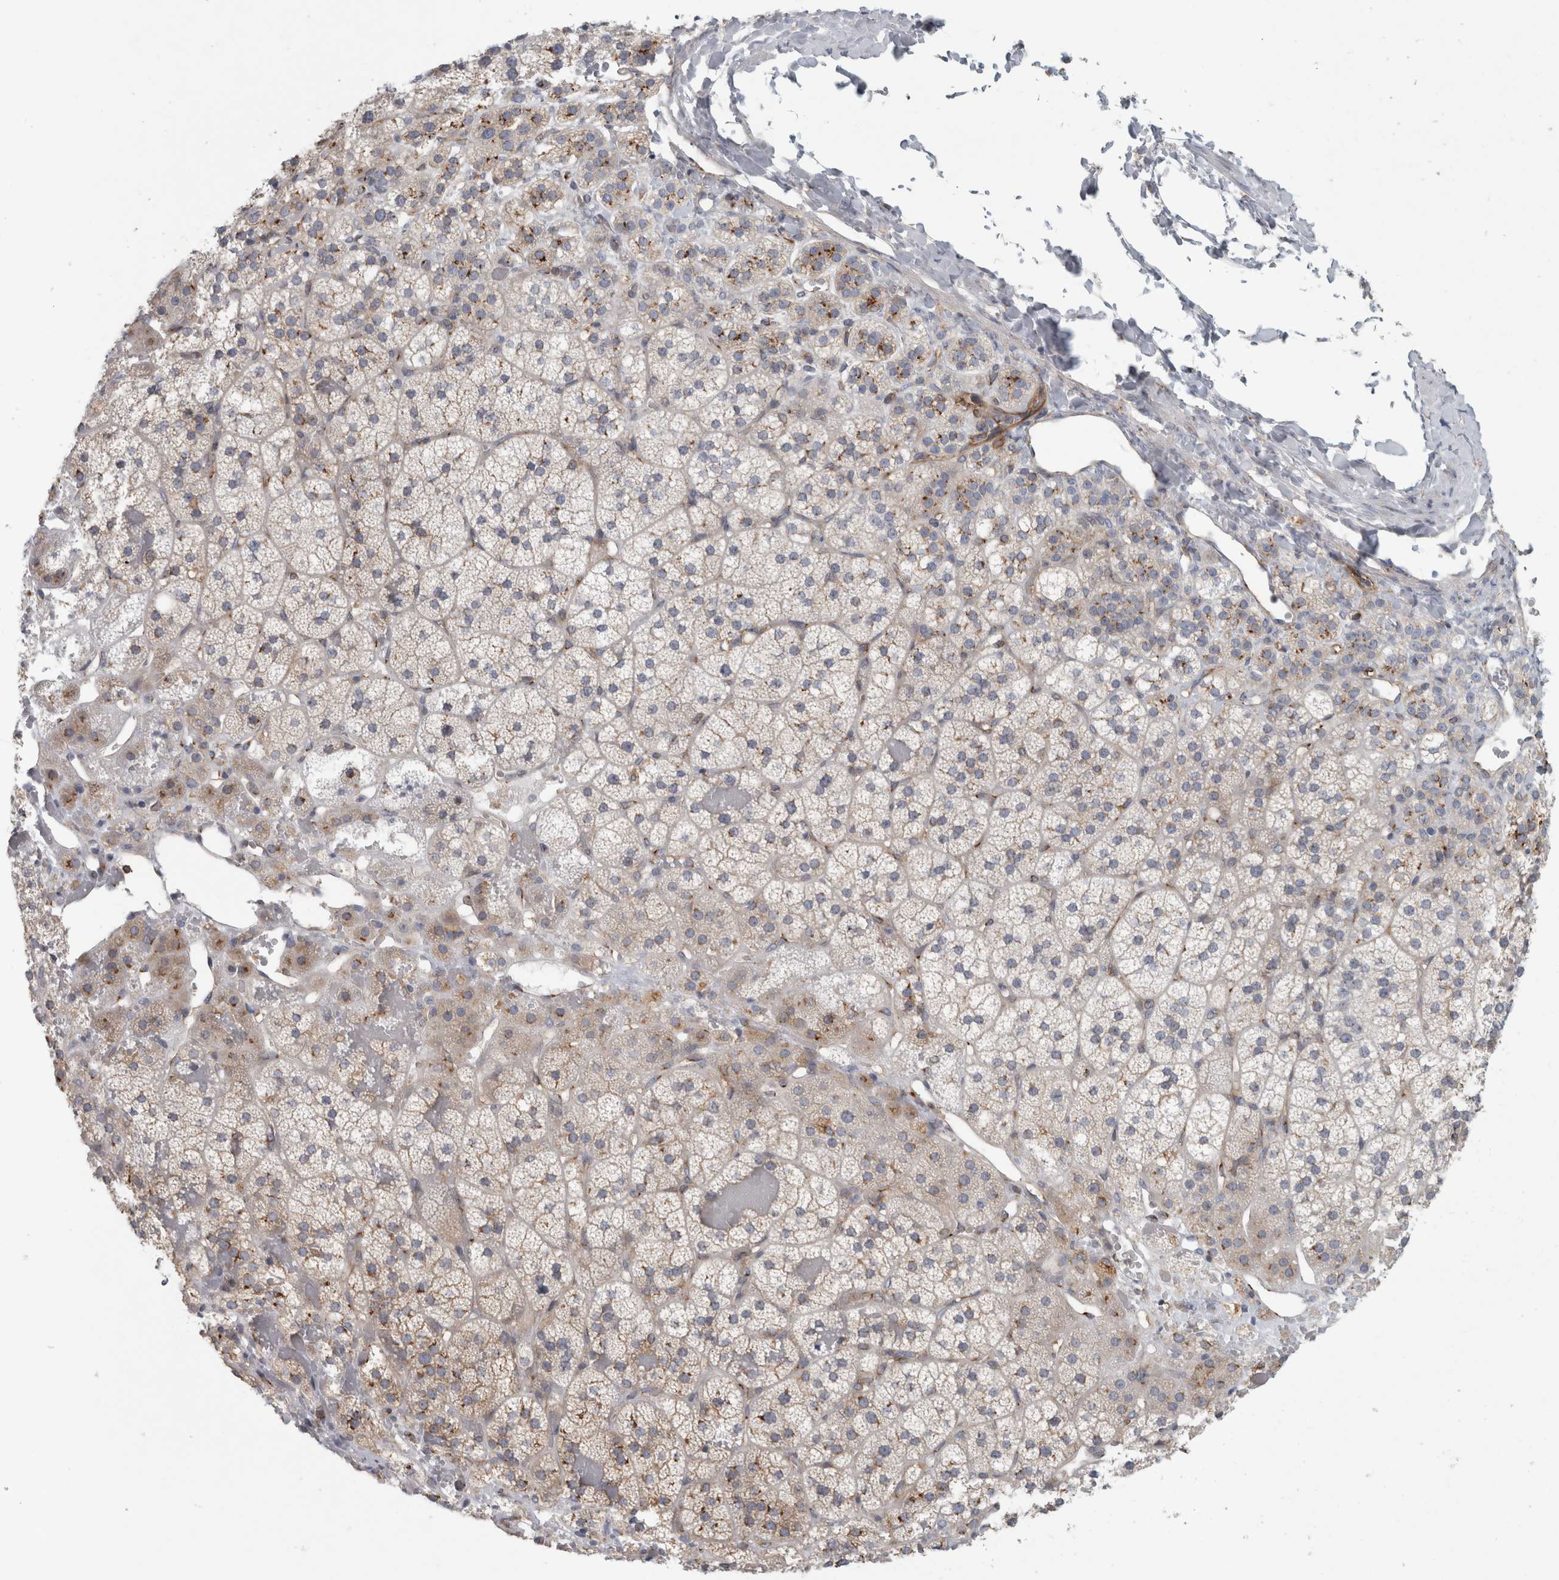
{"staining": {"intensity": "moderate", "quantity": "<25%", "location": "cytoplasmic/membranous"}, "tissue": "adrenal gland", "cell_type": "Glandular cells", "image_type": "normal", "snomed": [{"axis": "morphology", "description": "Normal tissue, NOS"}, {"axis": "topography", "description": "Adrenal gland"}], "caption": "Immunohistochemical staining of normal adrenal gland shows <25% levels of moderate cytoplasmic/membranous protein expression in approximately <25% of glandular cells. Using DAB (brown) and hematoxylin (blue) stains, captured at high magnification using brightfield microscopy.", "gene": "PEX6", "patient": {"sex": "female", "age": 44}}